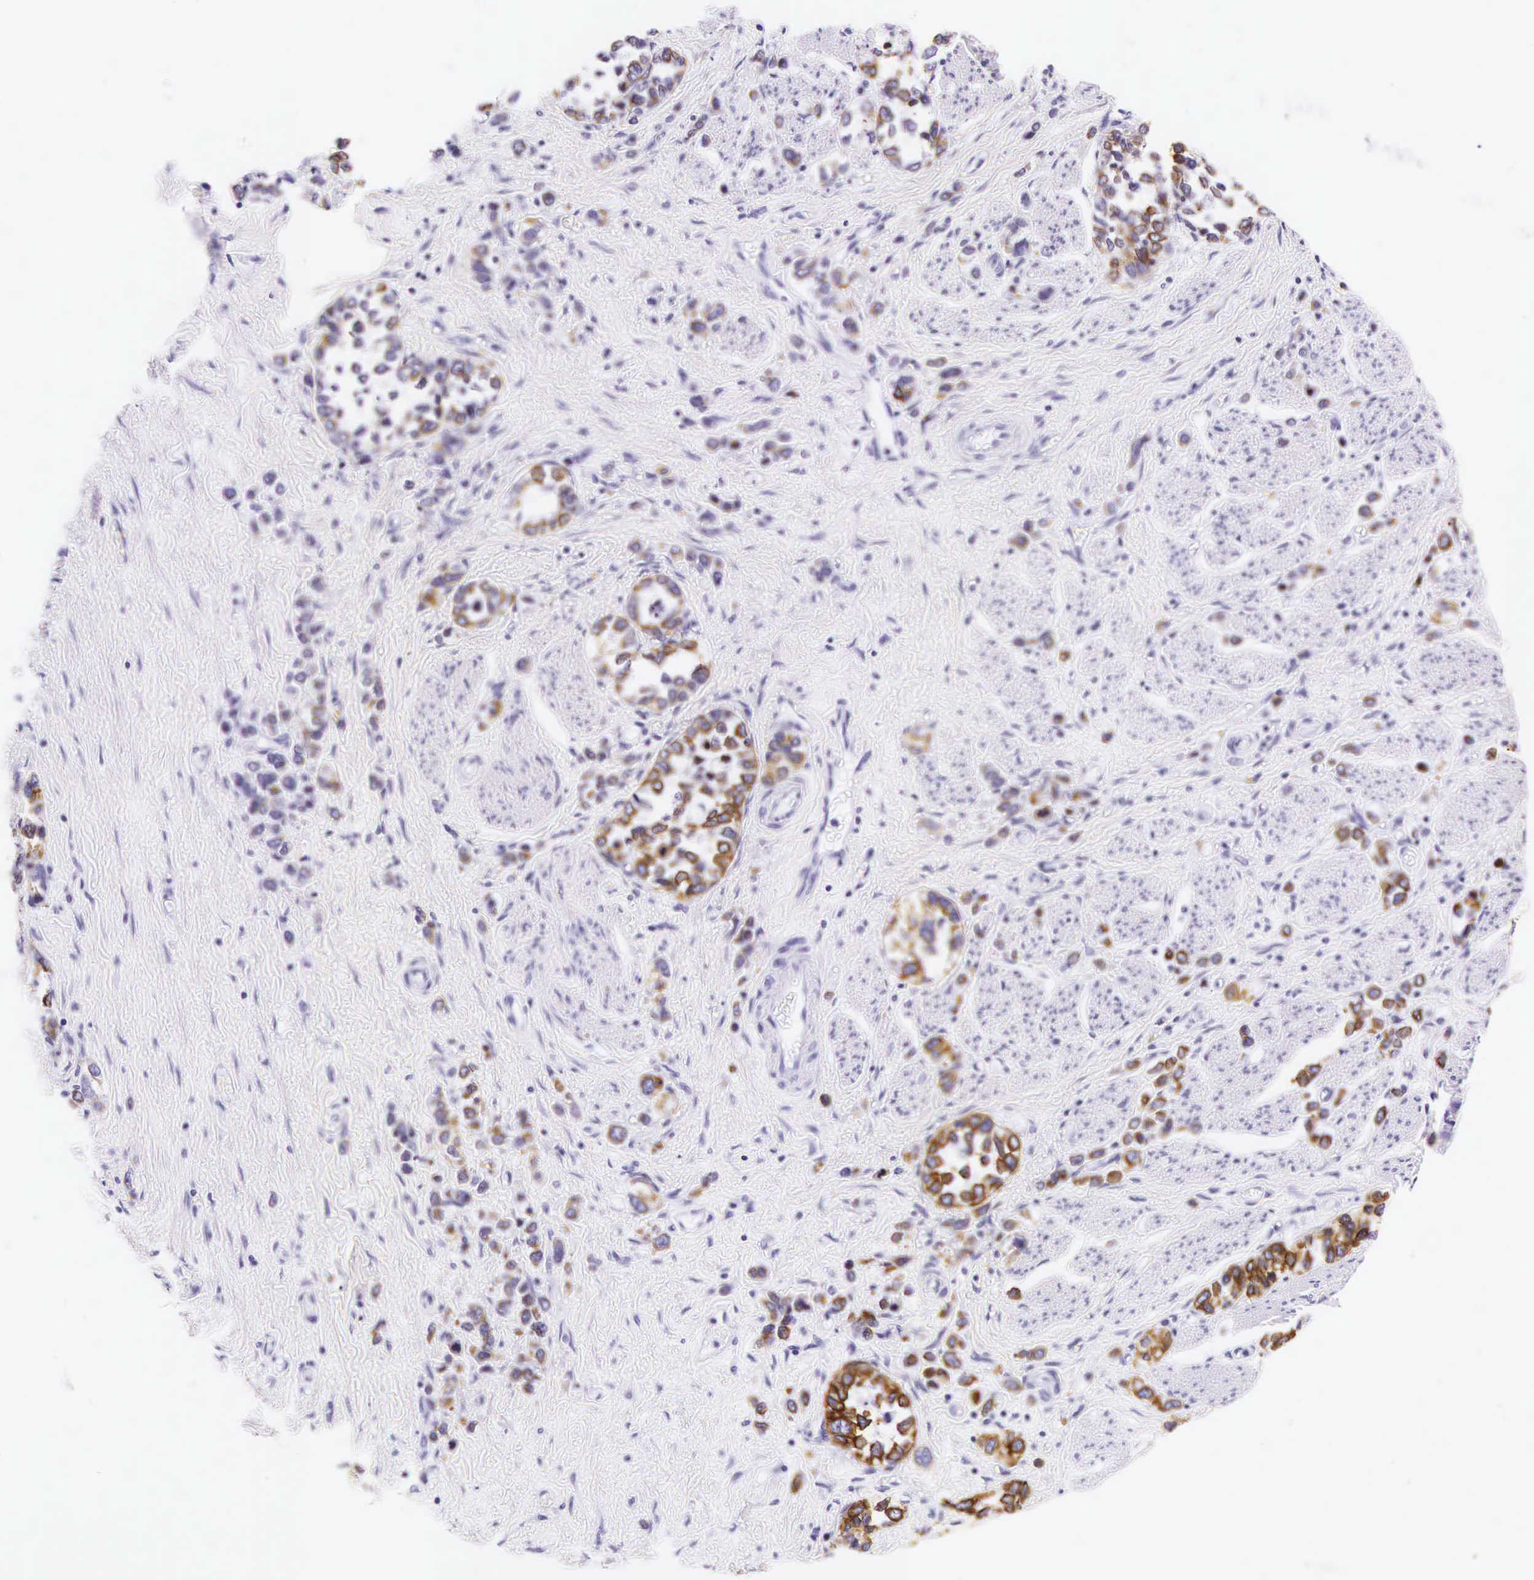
{"staining": {"intensity": "moderate", "quantity": ">75%", "location": "cytoplasmic/membranous"}, "tissue": "stomach cancer", "cell_type": "Tumor cells", "image_type": "cancer", "snomed": [{"axis": "morphology", "description": "Adenocarcinoma, NOS"}, {"axis": "topography", "description": "Stomach, upper"}], "caption": "The image displays immunohistochemical staining of stomach adenocarcinoma. There is moderate cytoplasmic/membranous staining is seen in about >75% of tumor cells.", "gene": "KRT18", "patient": {"sex": "male", "age": 76}}